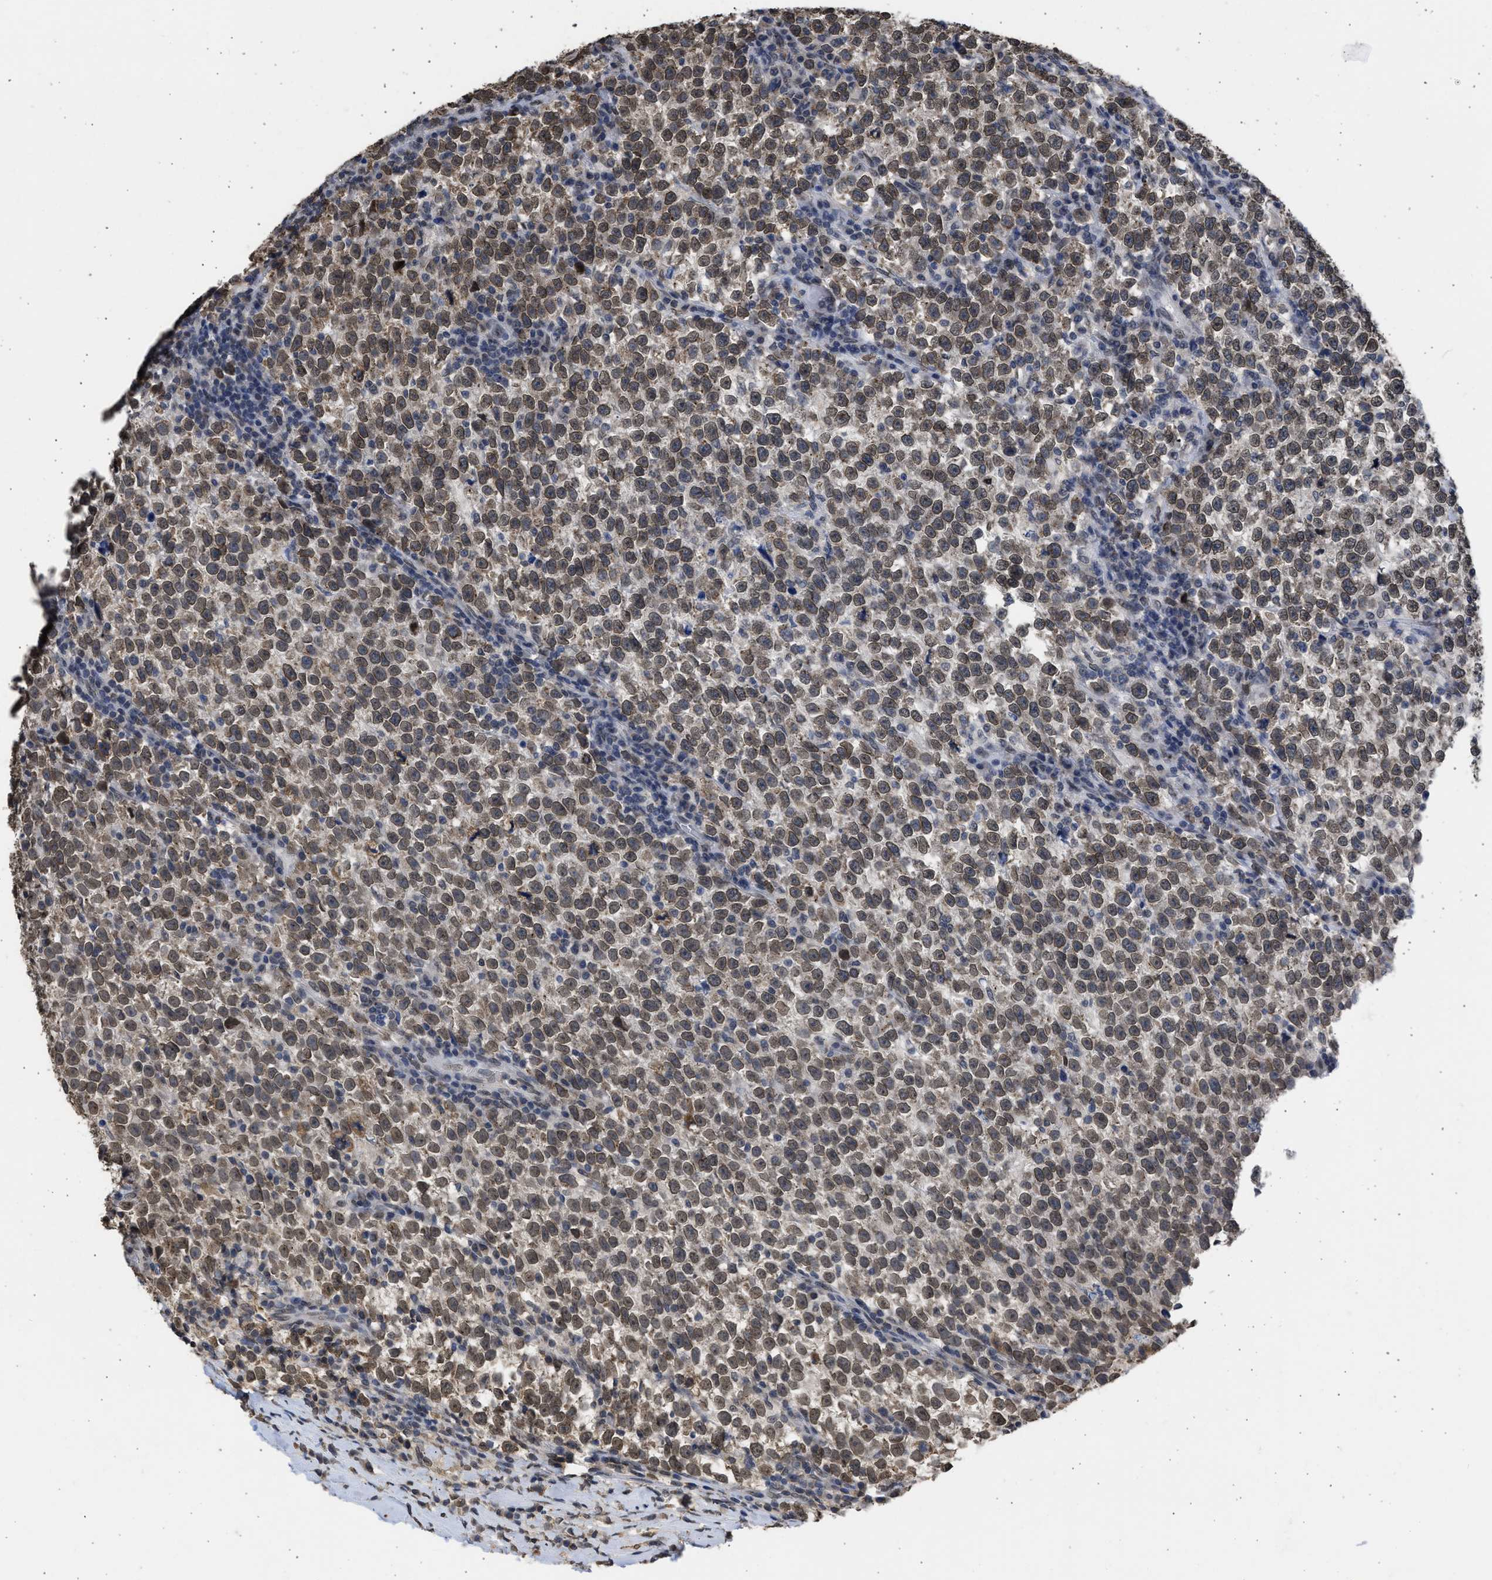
{"staining": {"intensity": "weak", "quantity": "25%-75%", "location": "cytoplasmic/membranous,nuclear"}, "tissue": "testis cancer", "cell_type": "Tumor cells", "image_type": "cancer", "snomed": [{"axis": "morphology", "description": "Normal tissue, NOS"}, {"axis": "morphology", "description": "Seminoma, NOS"}, {"axis": "topography", "description": "Testis"}], "caption": "This histopathology image demonstrates testis cancer (seminoma) stained with immunohistochemistry (IHC) to label a protein in brown. The cytoplasmic/membranous and nuclear of tumor cells show weak positivity for the protein. Nuclei are counter-stained blue.", "gene": "NUP35", "patient": {"sex": "male", "age": 43}}